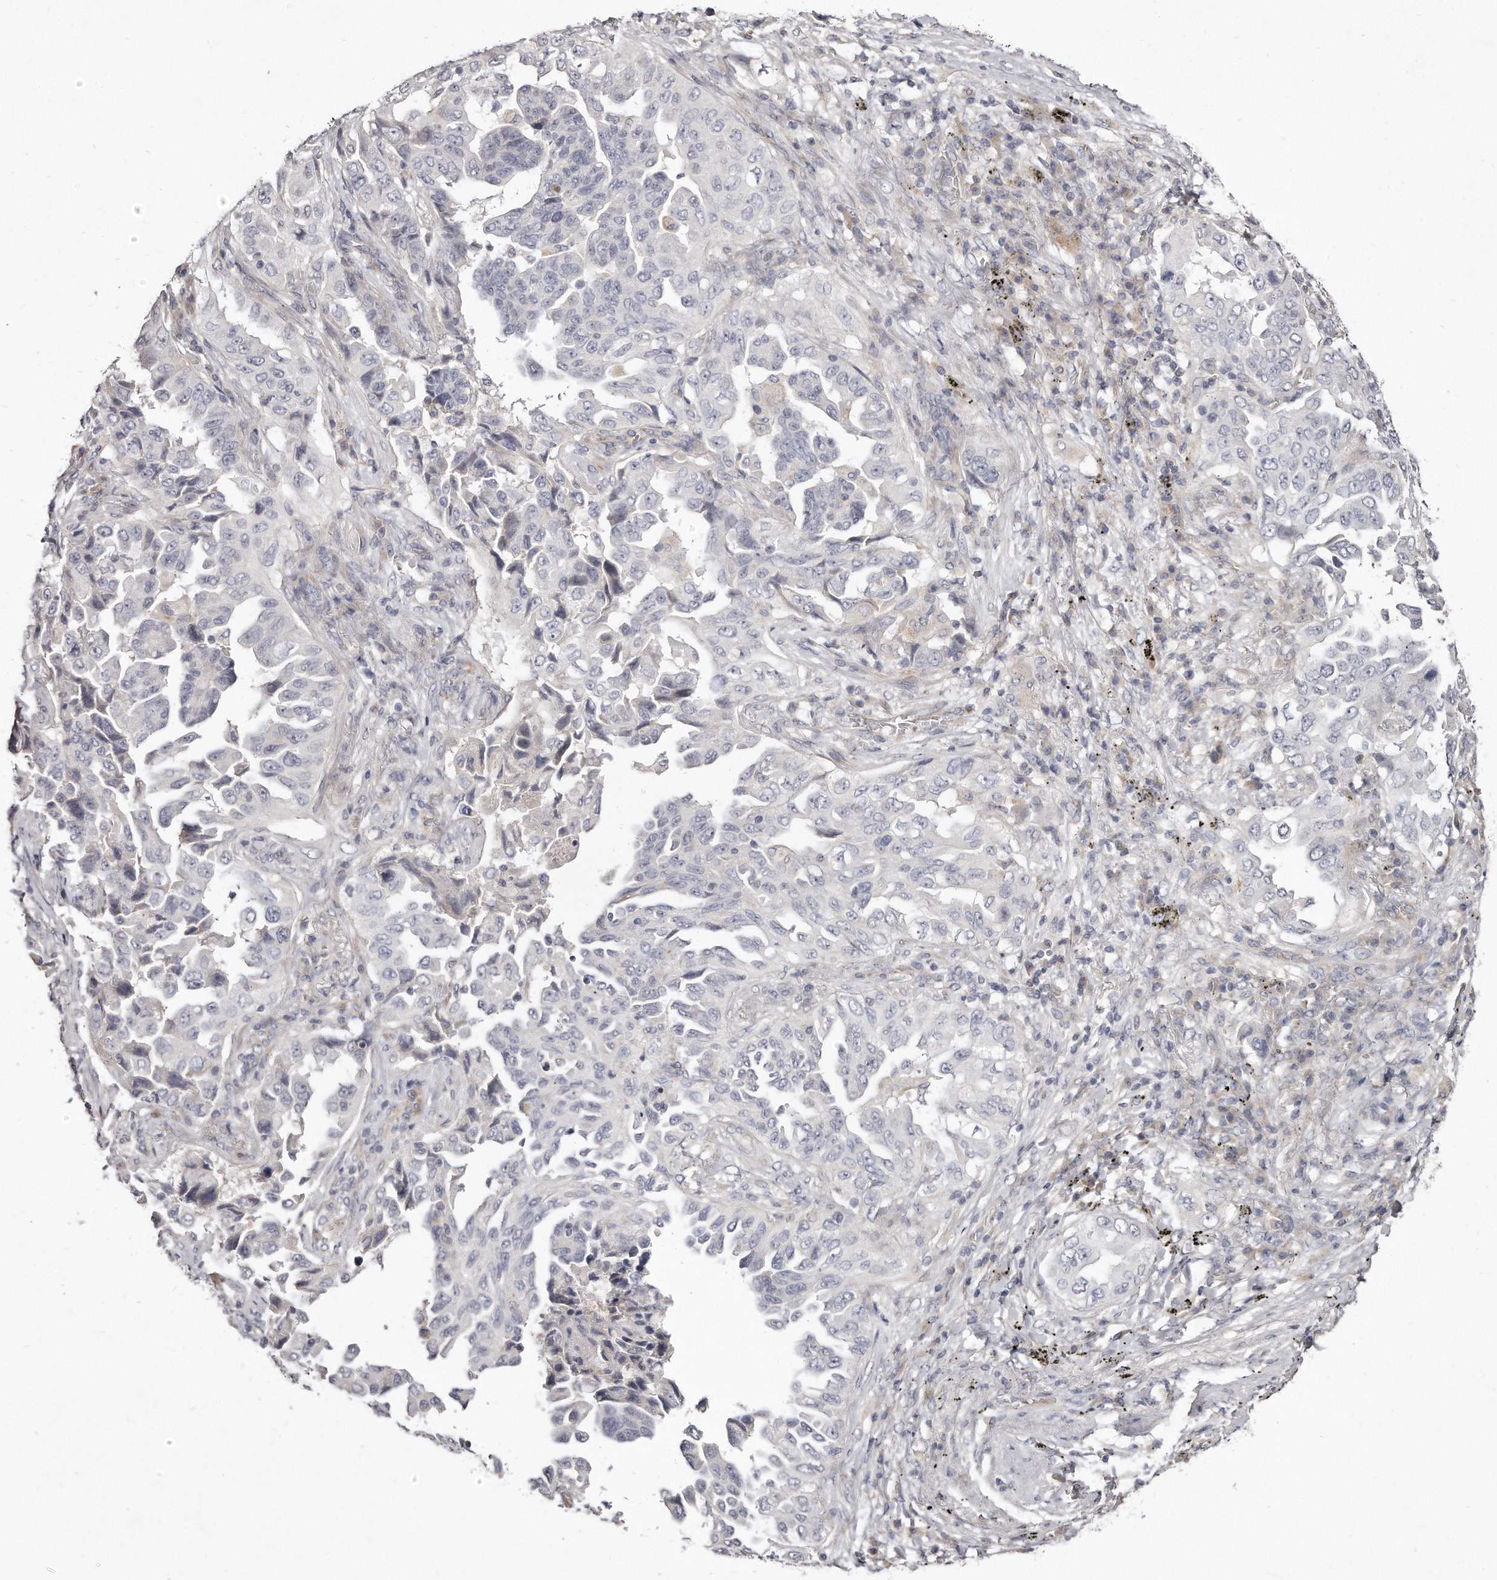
{"staining": {"intensity": "negative", "quantity": "none", "location": "none"}, "tissue": "lung cancer", "cell_type": "Tumor cells", "image_type": "cancer", "snomed": [{"axis": "morphology", "description": "Adenocarcinoma, NOS"}, {"axis": "topography", "description": "Lung"}], "caption": "An immunohistochemistry (IHC) image of lung cancer is shown. There is no staining in tumor cells of lung cancer. Nuclei are stained in blue.", "gene": "TTLL4", "patient": {"sex": "female", "age": 51}}